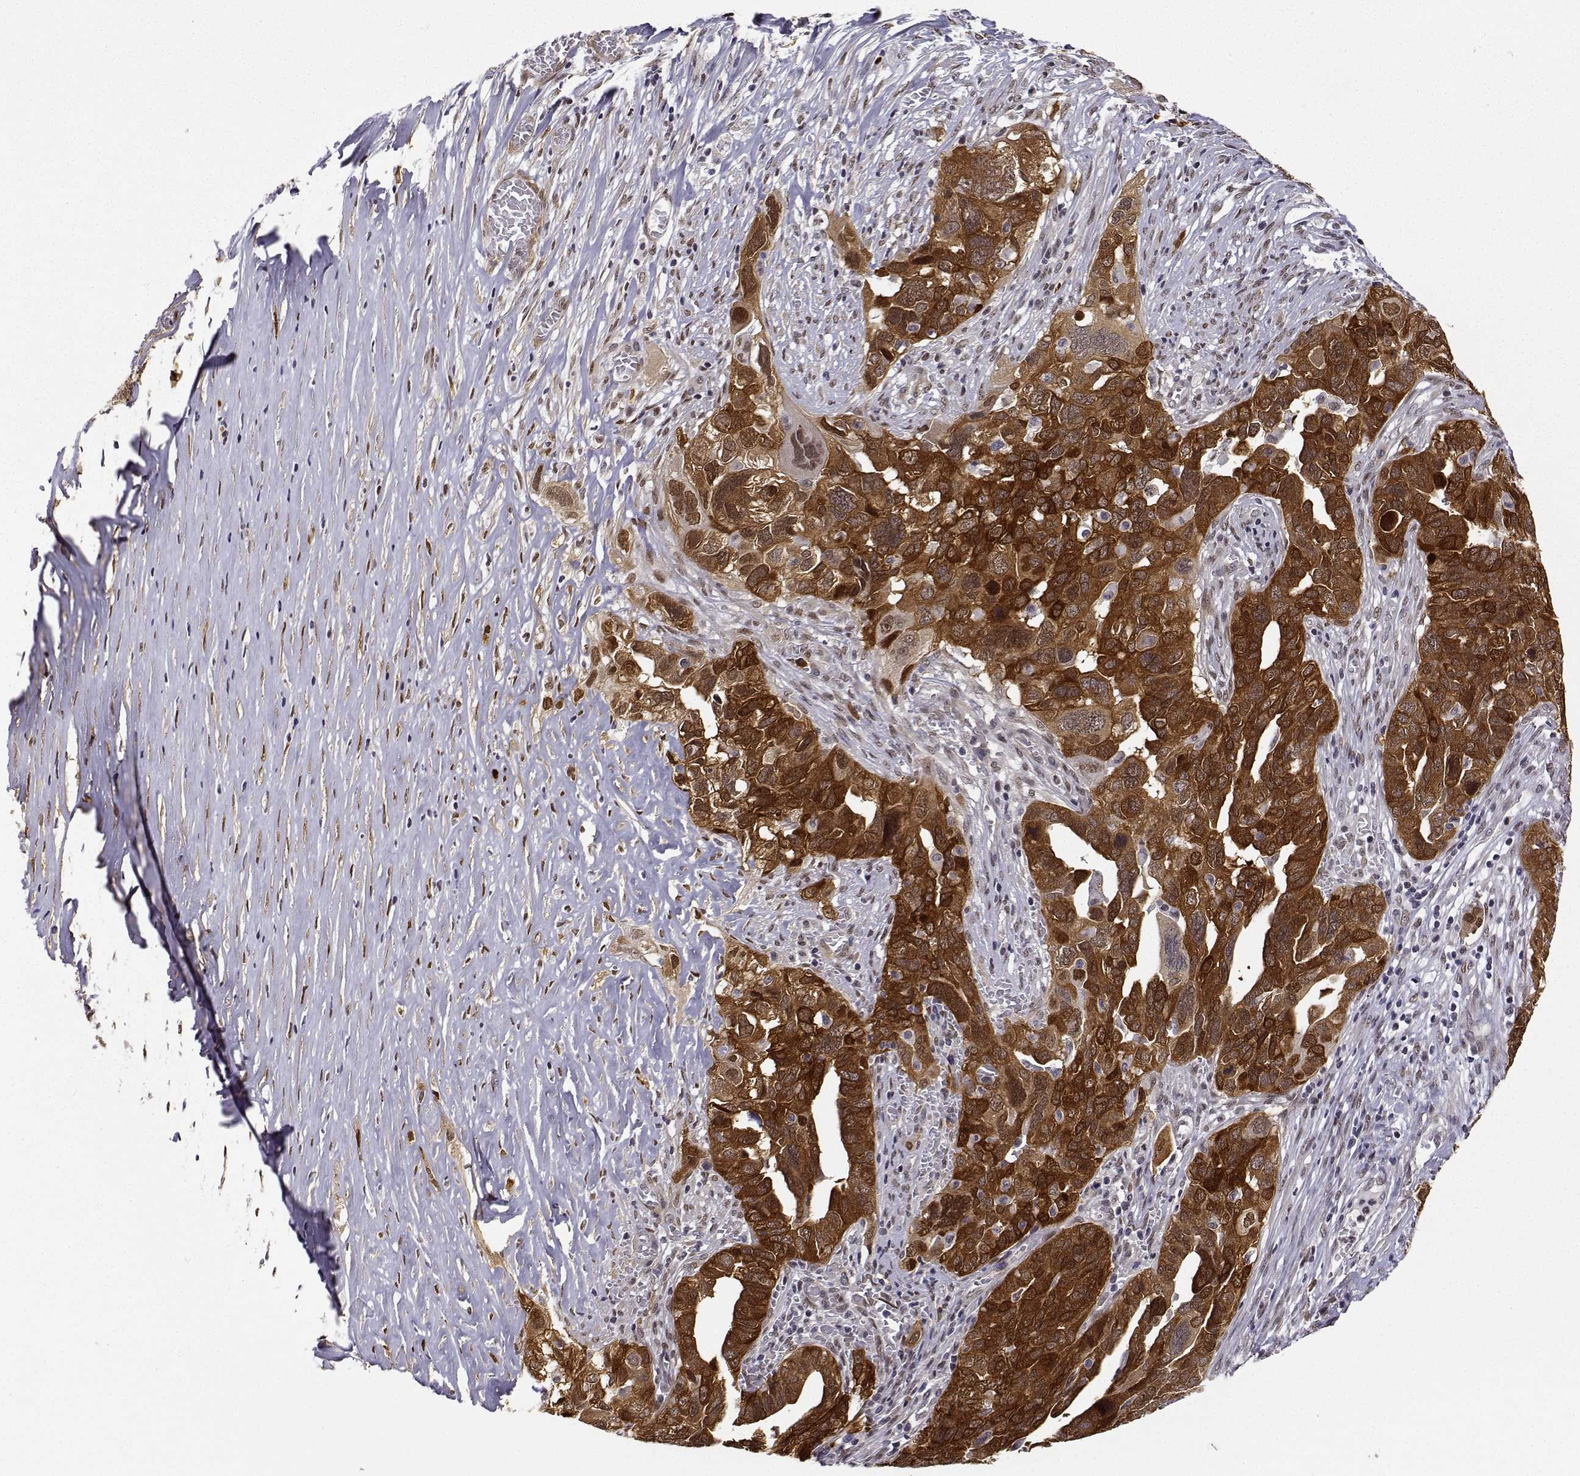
{"staining": {"intensity": "moderate", "quantity": ">75%", "location": "cytoplasmic/membranous,nuclear"}, "tissue": "ovarian cancer", "cell_type": "Tumor cells", "image_type": "cancer", "snomed": [{"axis": "morphology", "description": "Carcinoma, endometroid"}, {"axis": "topography", "description": "Soft tissue"}, {"axis": "topography", "description": "Ovary"}], "caption": "Human endometroid carcinoma (ovarian) stained with a brown dye demonstrates moderate cytoplasmic/membranous and nuclear positive expression in approximately >75% of tumor cells.", "gene": "PHGDH", "patient": {"sex": "female", "age": 52}}